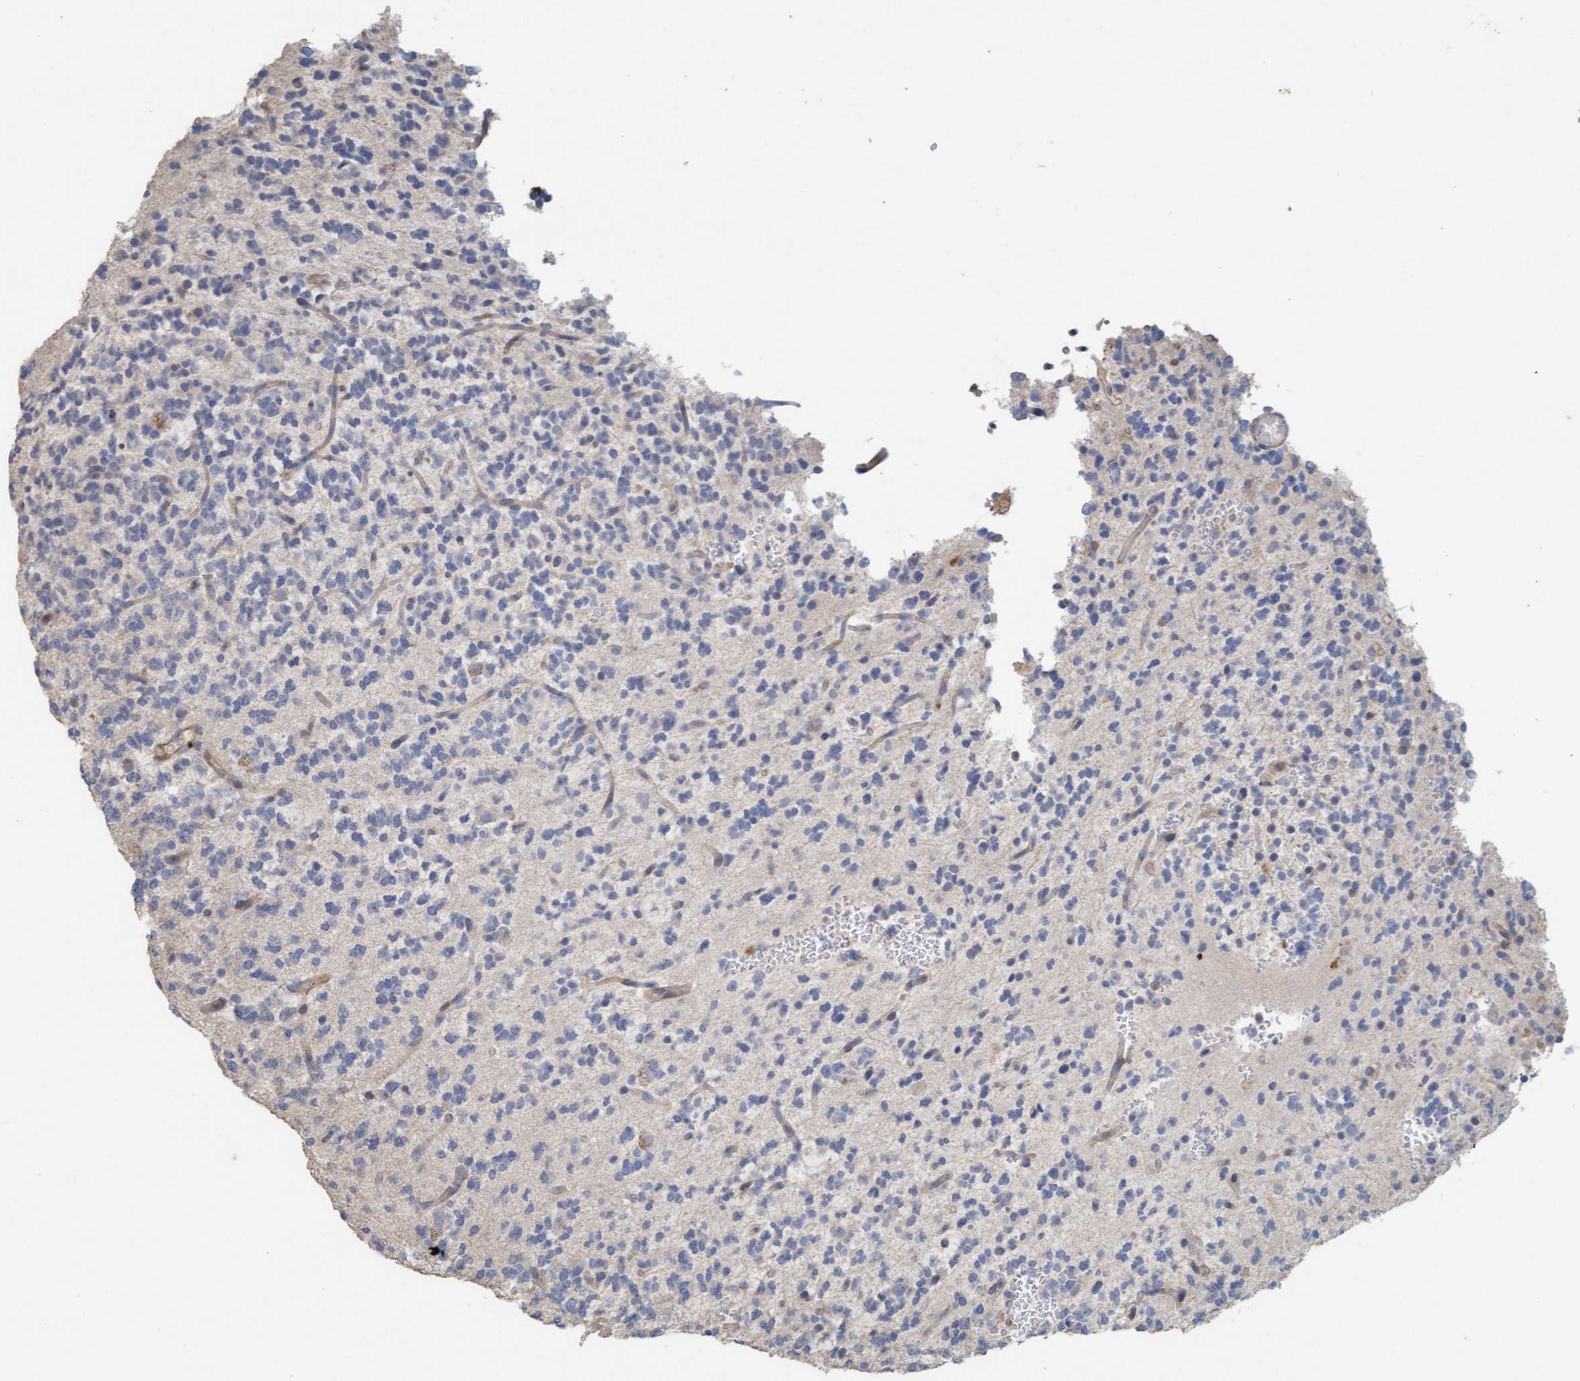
{"staining": {"intensity": "negative", "quantity": "none", "location": "none"}, "tissue": "glioma", "cell_type": "Tumor cells", "image_type": "cancer", "snomed": [{"axis": "morphology", "description": "Glioma, malignant, Low grade"}, {"axis": "topography", "description": "Brain"}], "caption": "Immunohistochemical staining of human malignant low-grade glioma shows no significant expression in tumor cells.", "gene": "LONRF1", "patient": {"sex": "male", "age": 38}}